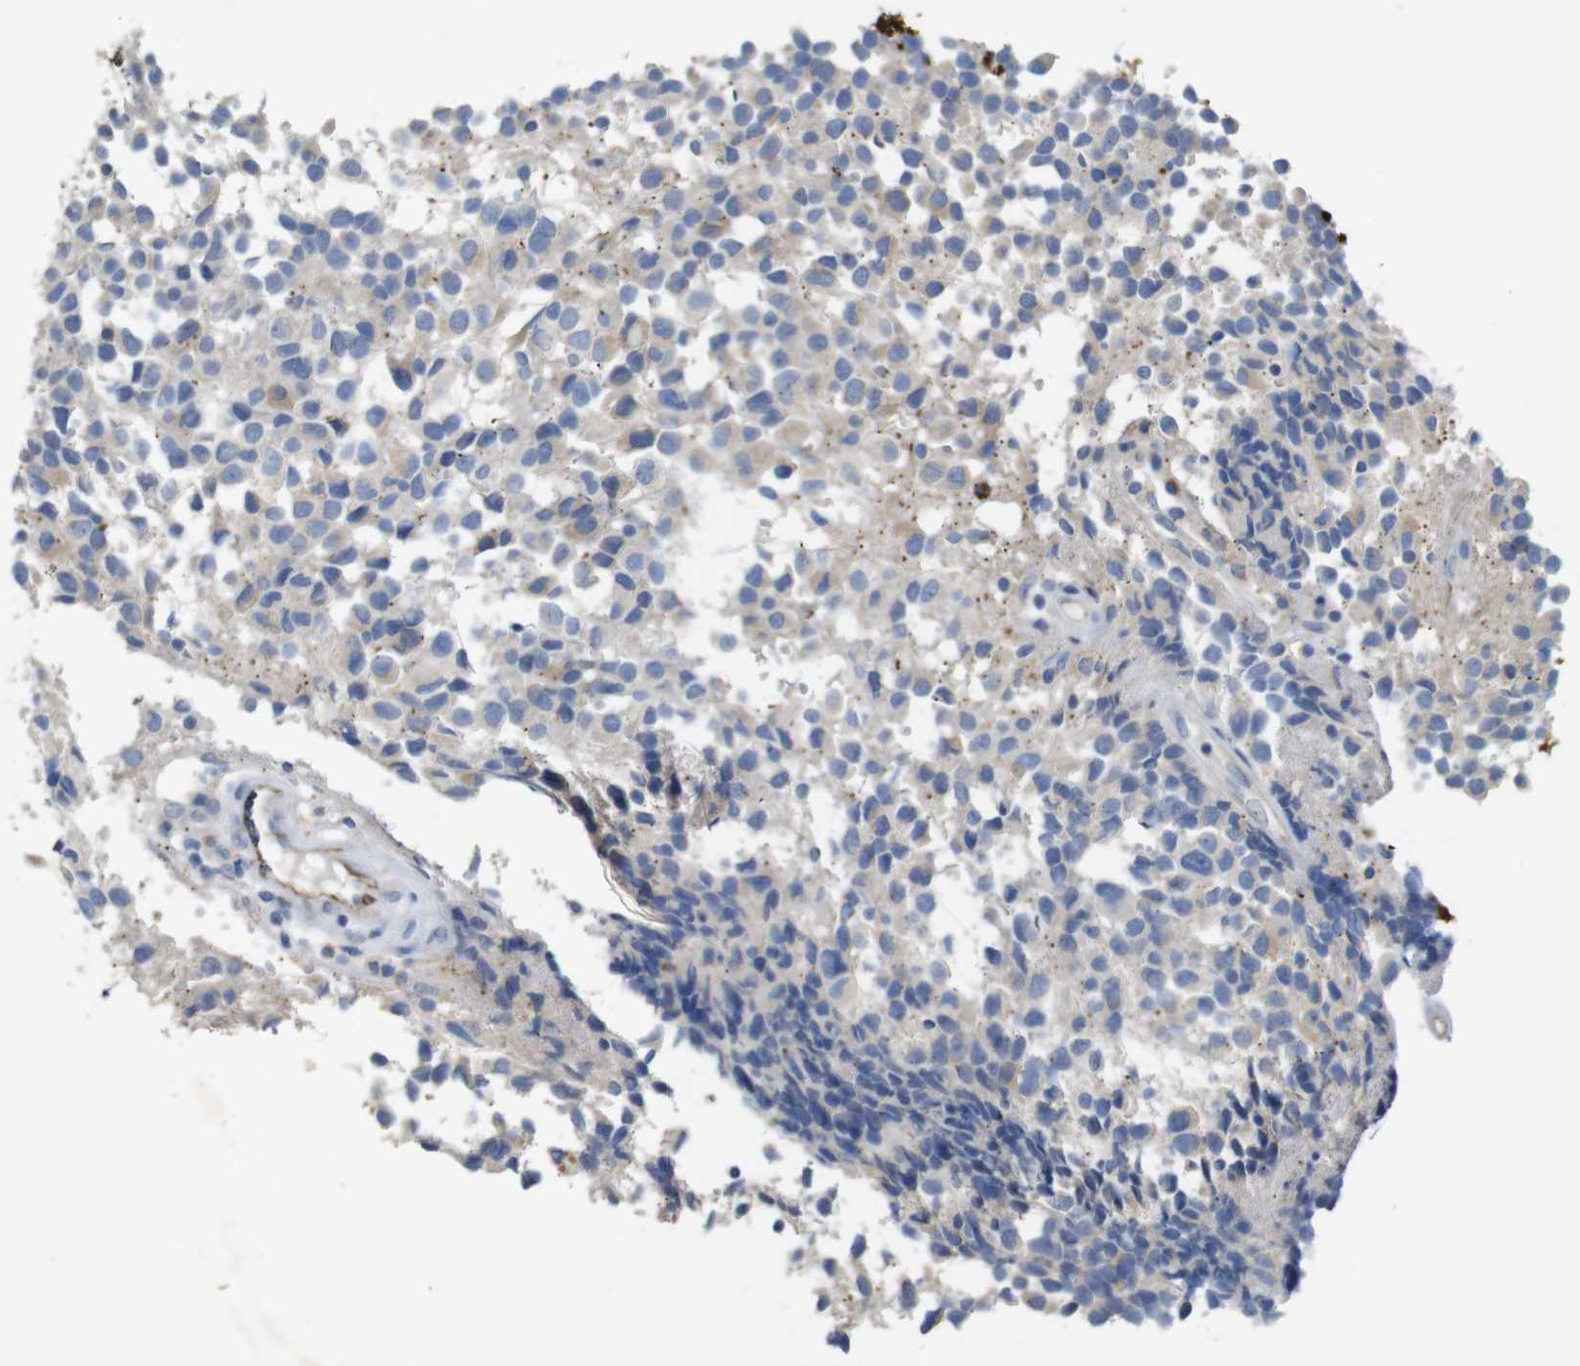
{"staining": {"intensity": "negative", "quantity": "none", "location": "none"}, "tissue": "glioma", "cell_type": "Tumor cells", "image_type": "cancer", "snomed": [{"axis": "morphology", "description": "Glioma, malignant, High grade"}, {"axis": "topography", "description": "Brain"}], "caption": "Tumor cells are negative for protein expression in human glioma.", "gene": "NHLRC3", "patient": {"sex": "male", "age": 32}}